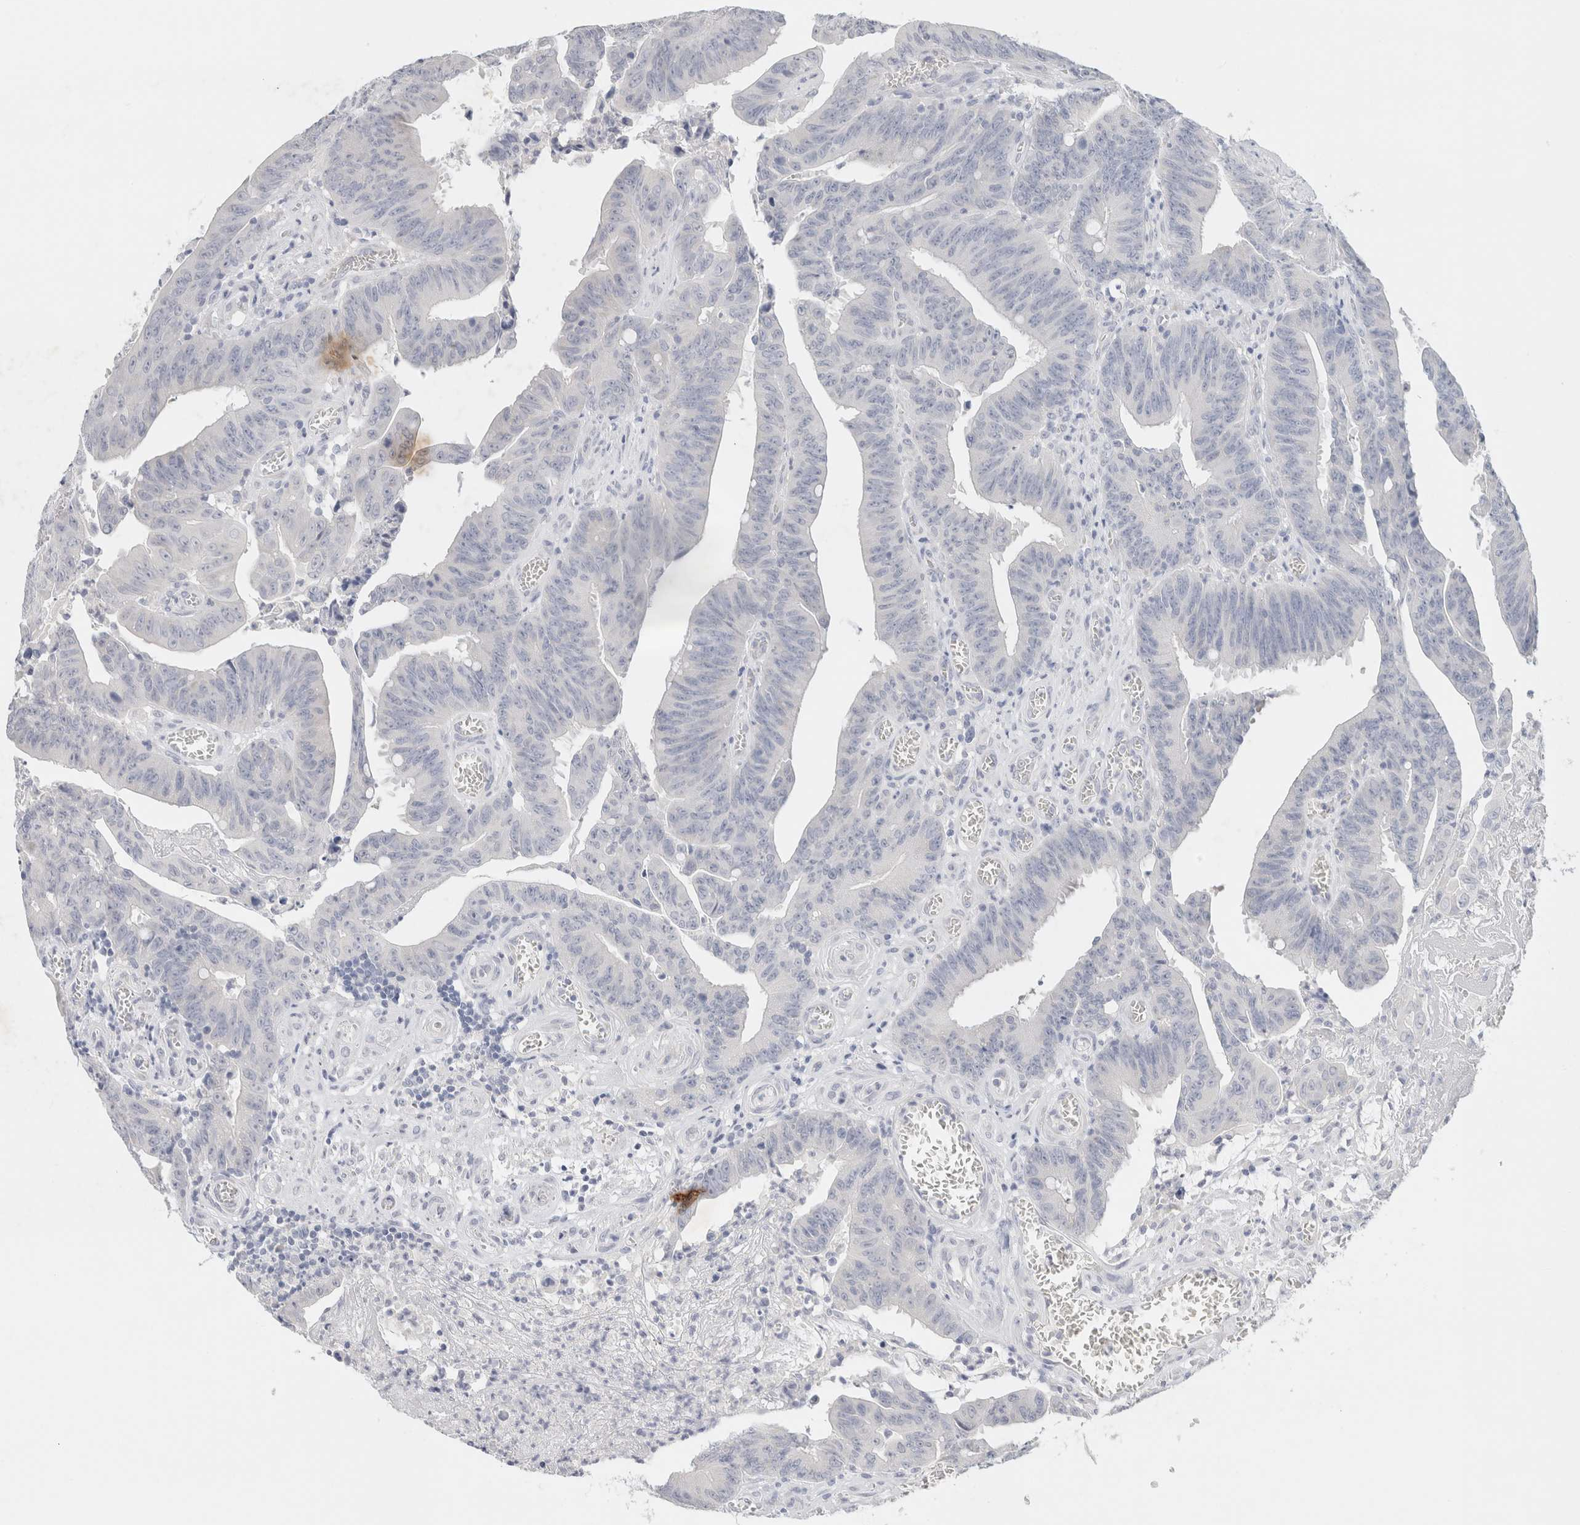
{"staining": {"intensity": "negative", "quantity": "none", "location": "none"}, "tissue": "colorectal cancer", "cell_type": "Tumor cells", "image_type": "cancer", "snomed": [{"axis": "morphology", "description": "Adenocarcinoma, NOS"}, {"axis": "topography", "description": "Colon"}], "caption": "Adenocarcinoma (colorectal) was stained to show a protein in brown. There is no significant expression in tumor cells. Brightfield microscopy of immunohistochemistry (IHC) stained with DAB (3,3'-diaminobenzidine) (brown) and hematoxylin (blue), captured at high magnification.", "gene": "NEFM", "patient": {"sex": "male", "age": 45}}